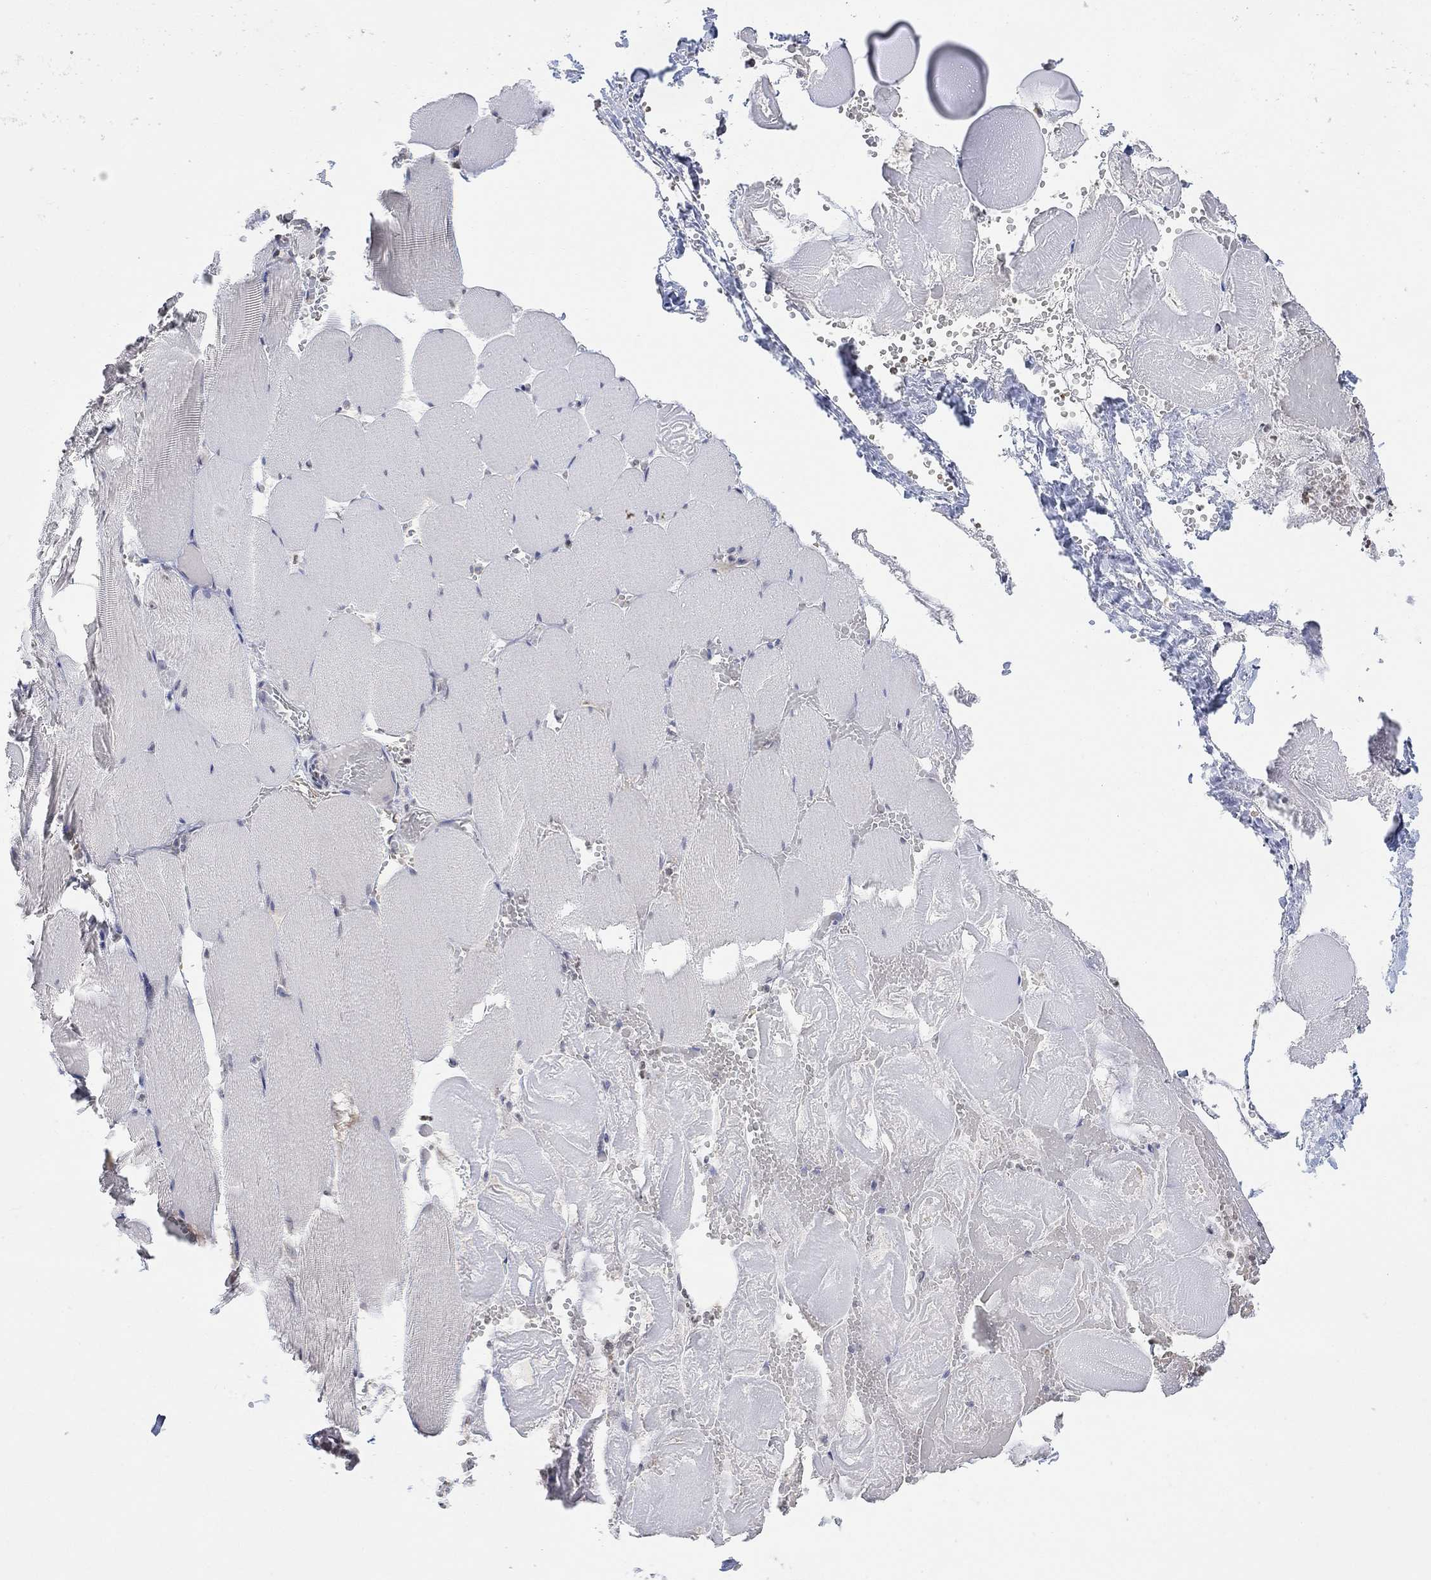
{"staining": {"intensity": "negative", "quantity": "none", "location": "none"}, "tissue": "skeletal muscle", "cell_type": "Myocytes", "image_type": "normal", "snomed": [{"axis": "morphology", "description": "Normal tissue, NOS"}, {"axis": "morphology", "description": "Malignant melanoma, Metastatic site"}, {"axis": "topography", "description": "Skeletal muscle"}], "caption": "Histopathology image shows no protein expression in myocytes of normal skeletal muscle.", "gene": "TMEM255A", "patient": {"sex": "male", "age": 50}}